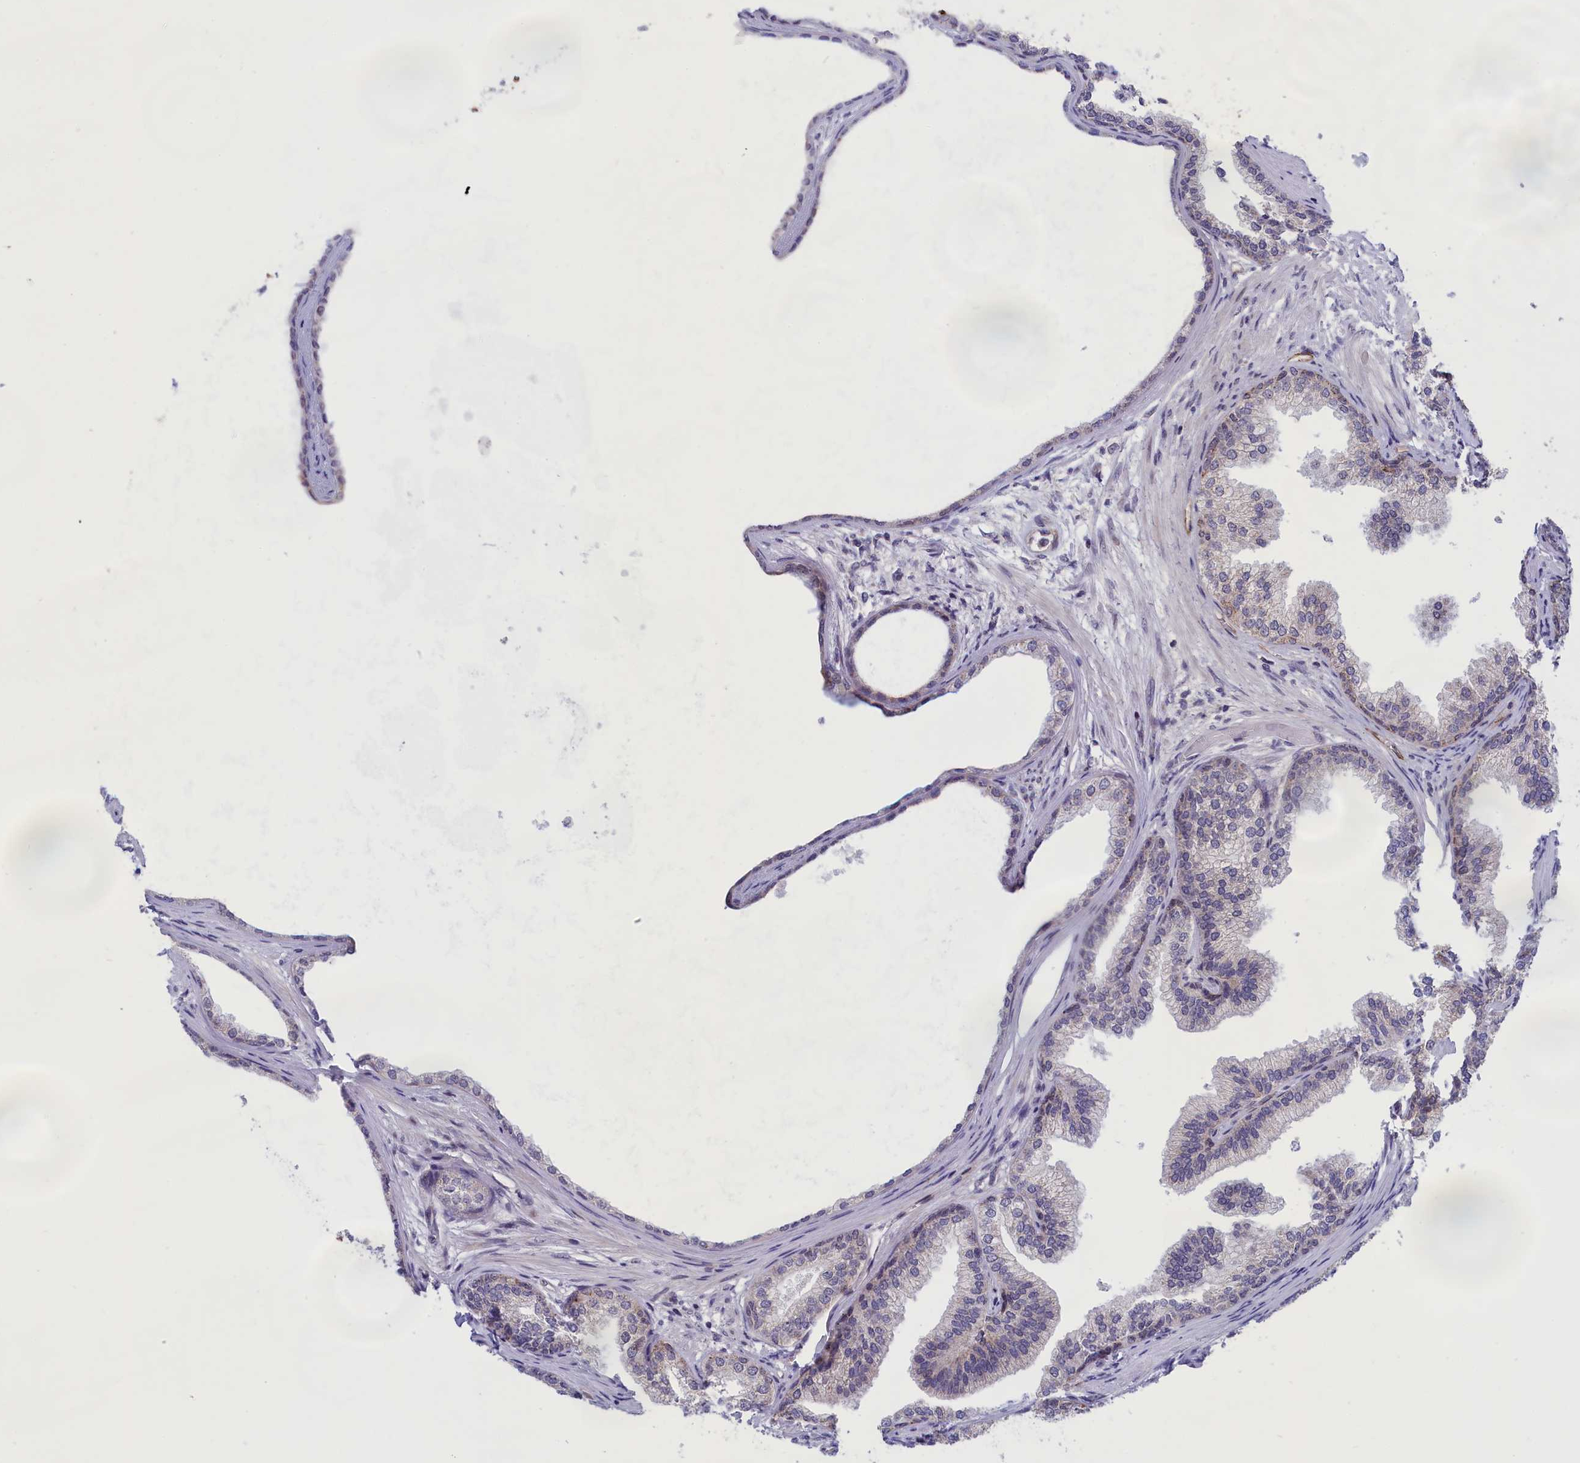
{"staining": {"intensity": "weak", "quantity": "25%-75%", "location": "cytoplasmic/membranous"}, "tissue": "prostate", "cell_type": "Glandular cells", "image_type": "normal", "snomed": [{"axis": "morphology", "description": "Normal tissue, NOS"}, {"axis": "topography", "description": "Prostate"}], "caption": "Human prostate stained for a protein (brown) exhibits weak cytoplasmic/membranous positive staining in about 25%-75% of glandular cells.", "gene": "PPAN", "patient": {"sex": "male", "age": 76}}